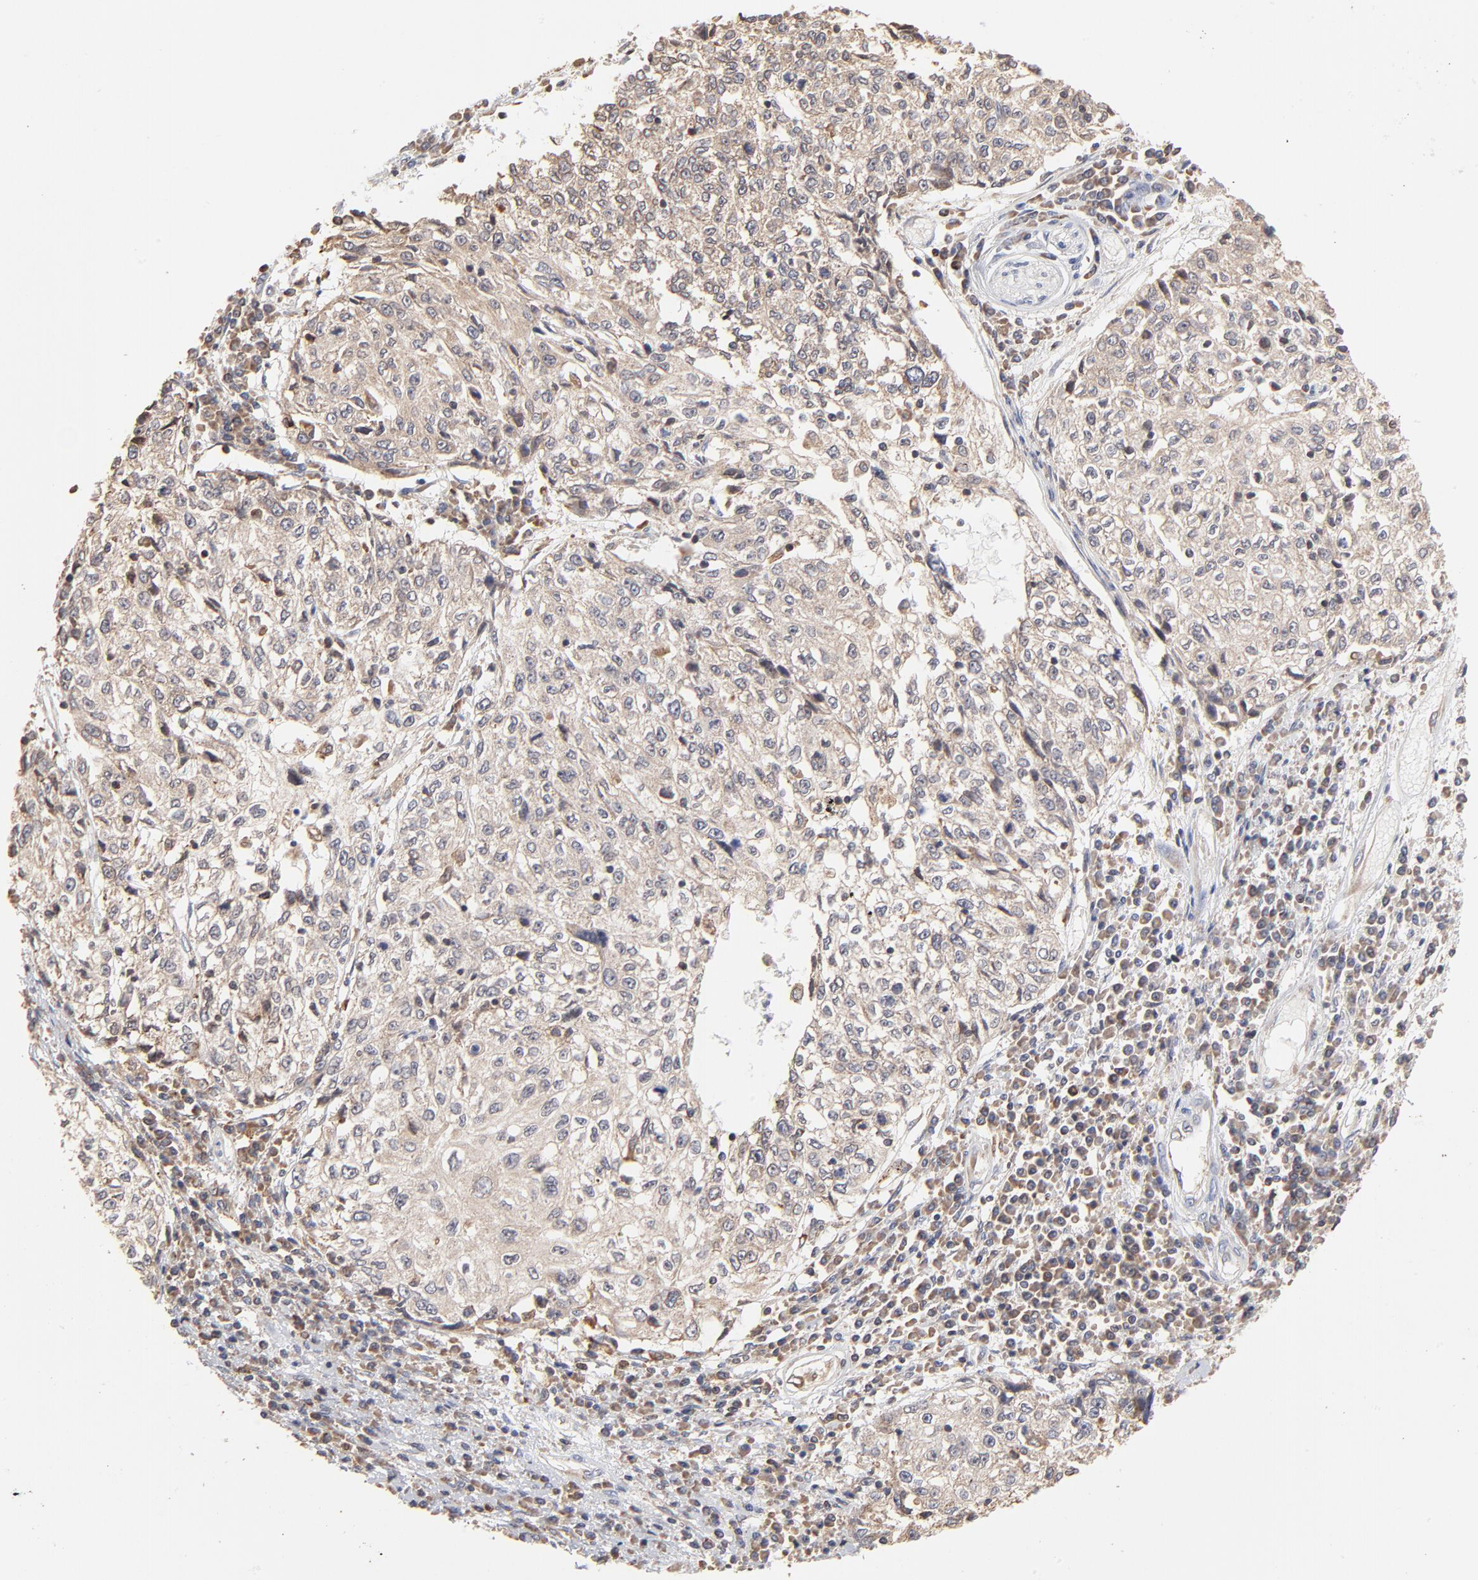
{"staining": {"intensity": "weak", "quantity": "25%-75%", "location": "cytoplasmic/membranous"}, "tissue": "cervical cancer", "cell_type": "Tumor cells", "image_type": "cancer", "snomed": [{"axis": "morphology", "description": "Squamous cell carcinoma, NOS"}, {"axis": "topography", "description": "Cervix"}], "caption": "Squamous cell carcinoma (cervical) stained with a protein marker exhibits weak staining in tumor cells.", "gene": "RNF213", "patient": {"sex": "female", "age": 57}}